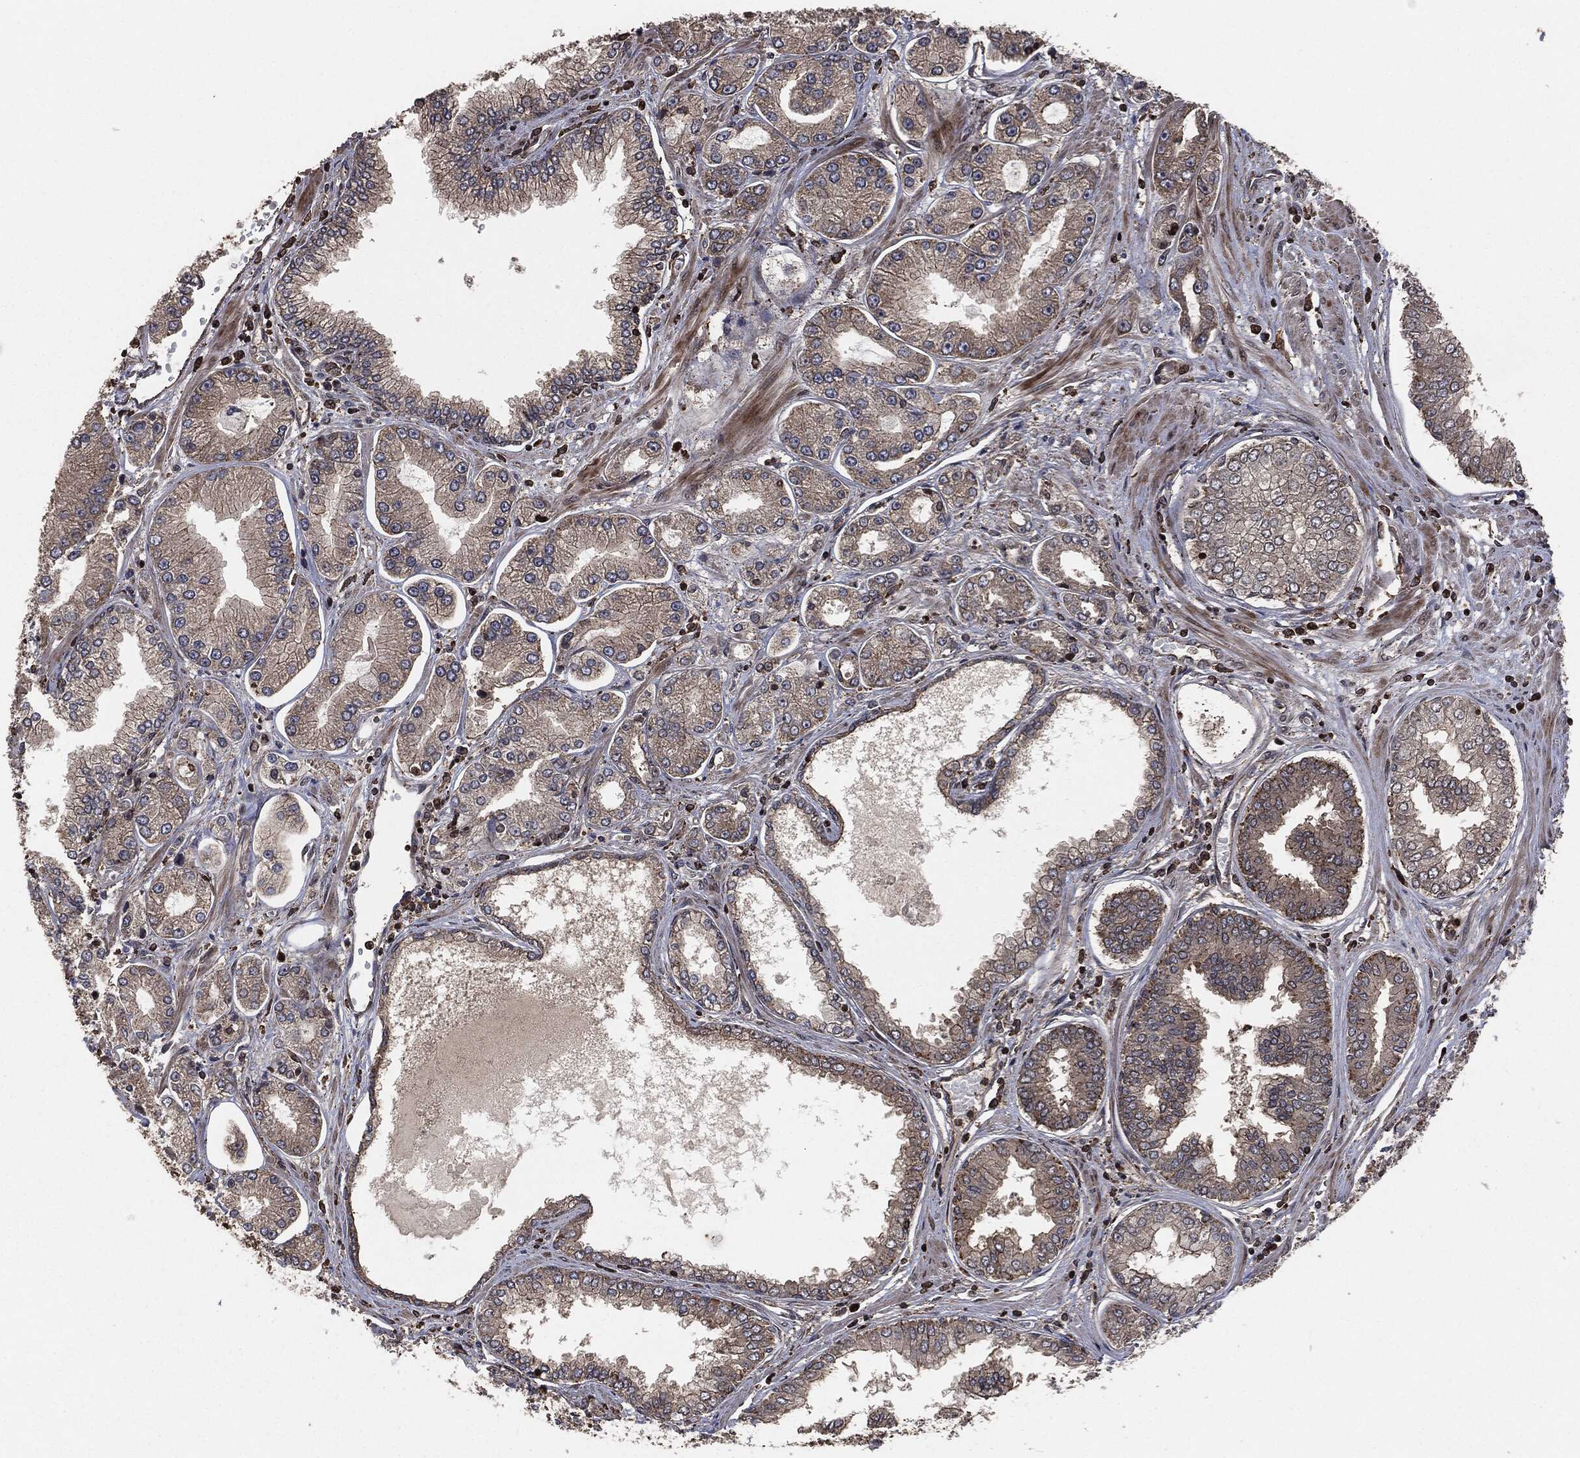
{"staining": {"intensity": "moderate", "quantity": "25%-75%", "location": "cytoplasmic/membranous"}, "tissue": "prostate cancer", "cell_type": "Tumor cells", "image_type": "cancer", "snomed": [{"axis": "morphology", "description": "Adenocarcinoma, Low grade"}, {"axis": "topography", "description": "Prostate"}], "caption": "Protein staining demonstrates moderate cytoplasmic/membranous staining in approximately 25%-75% of tumor cells in prostate cancer.", "gene": "IFIT1", "patient": {"sex": "male", "age": 72}}